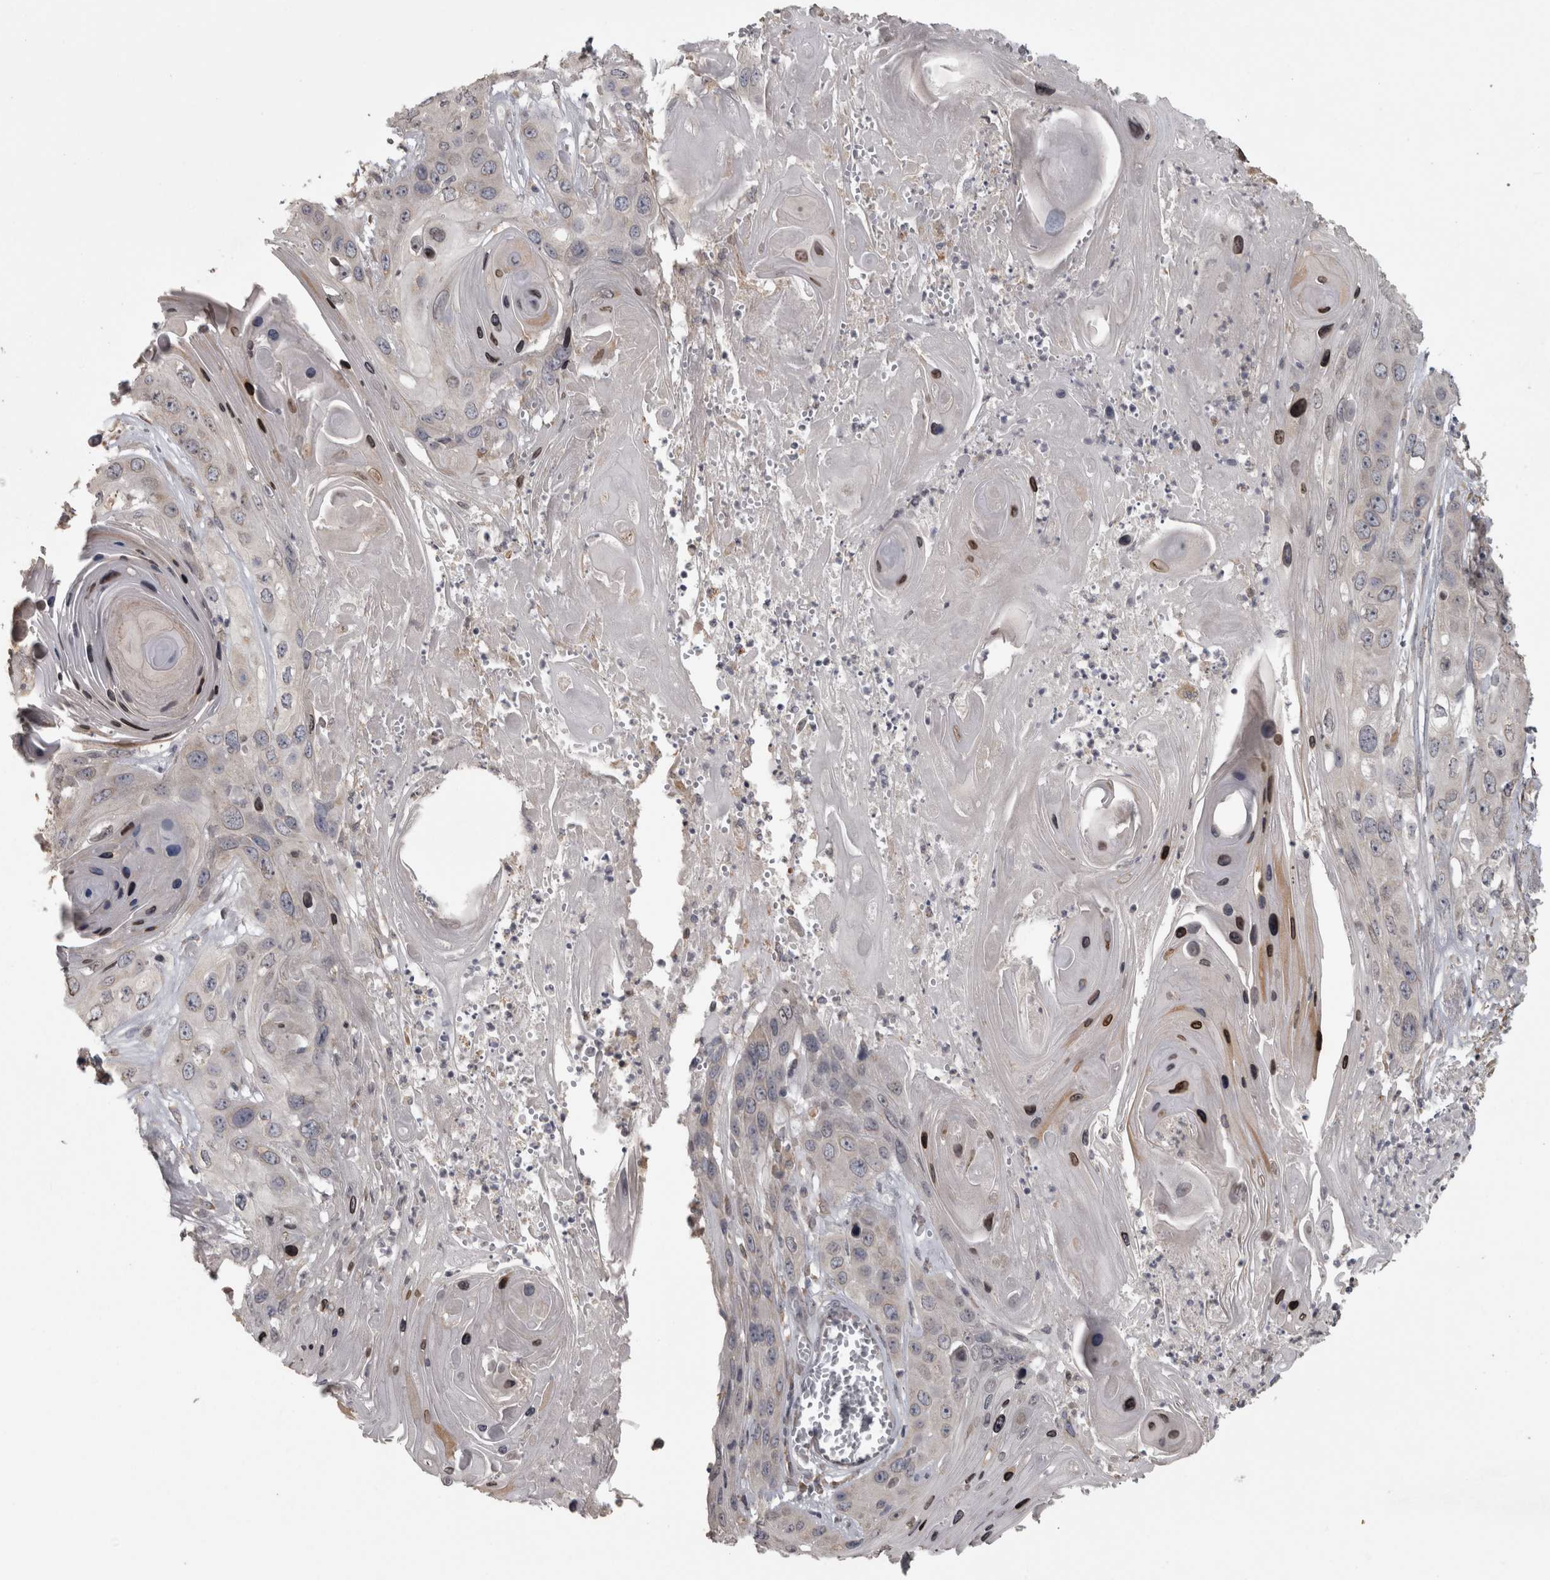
{"staining": {"intensity": "moderate", "quantity": "<25%", "location": "cytoplasmic/membranous,nuclear"}, "tissue": "skin cancer", "cell_type": "Tumor cells", "image_type": "cancer", "snomed": [{"axis": "morphology", "description": "Squamous cell carcinoma, NOS"}, {"axis": "topography", "description": "Skin"}], "caption": "Protein expression by immunohistochemistry demonstrates moderate cytoplasmic/membranous and nuclear positivity in about <25% of tumor cells in squamous cell carcinoma (skin).", "gene": "RAB29", "patient": {"sex": "male", "age": 55}}